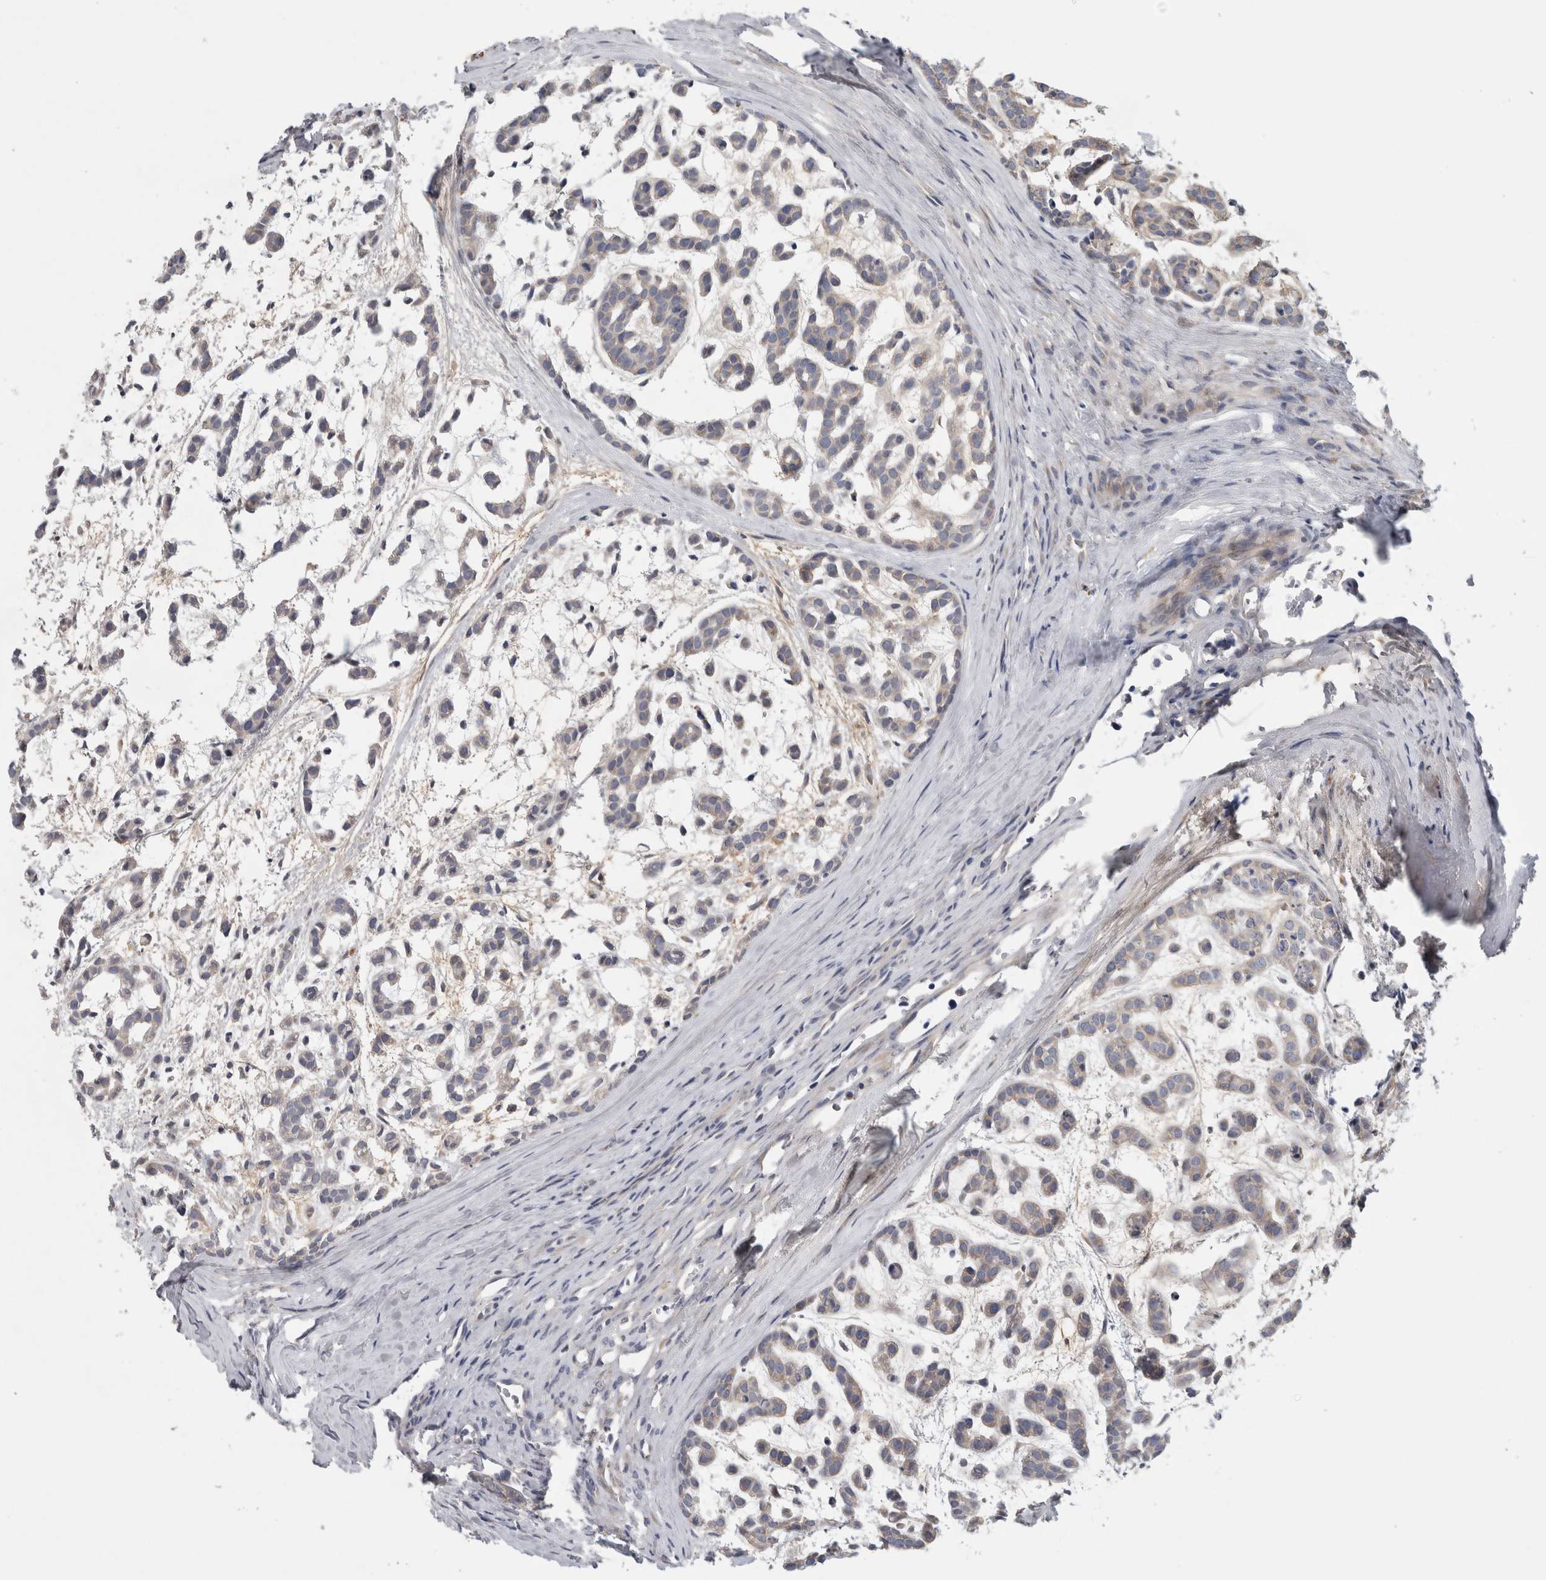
{"staining": {"intensity": "negative", "quantity": "none", "location": "none"}, "tissue": "head and neck cancer", "cell_type": "Tumor cells", "image_type": "cancer", "snomed": [{"axis": "morphology", "description": "Adenocarcinoma, NOS"}, {"axis": "morphology", "description": "Adenoma, NOS"}, {"axis": "topography", "description": "Head-Neck"}], "caption": "Head and neck cancer (adenoma) stained for a protein using IHC demonstrates no expression tumor cells.", "gene": "ATXN2", "patient": {"sex": "female", "age": 55}}